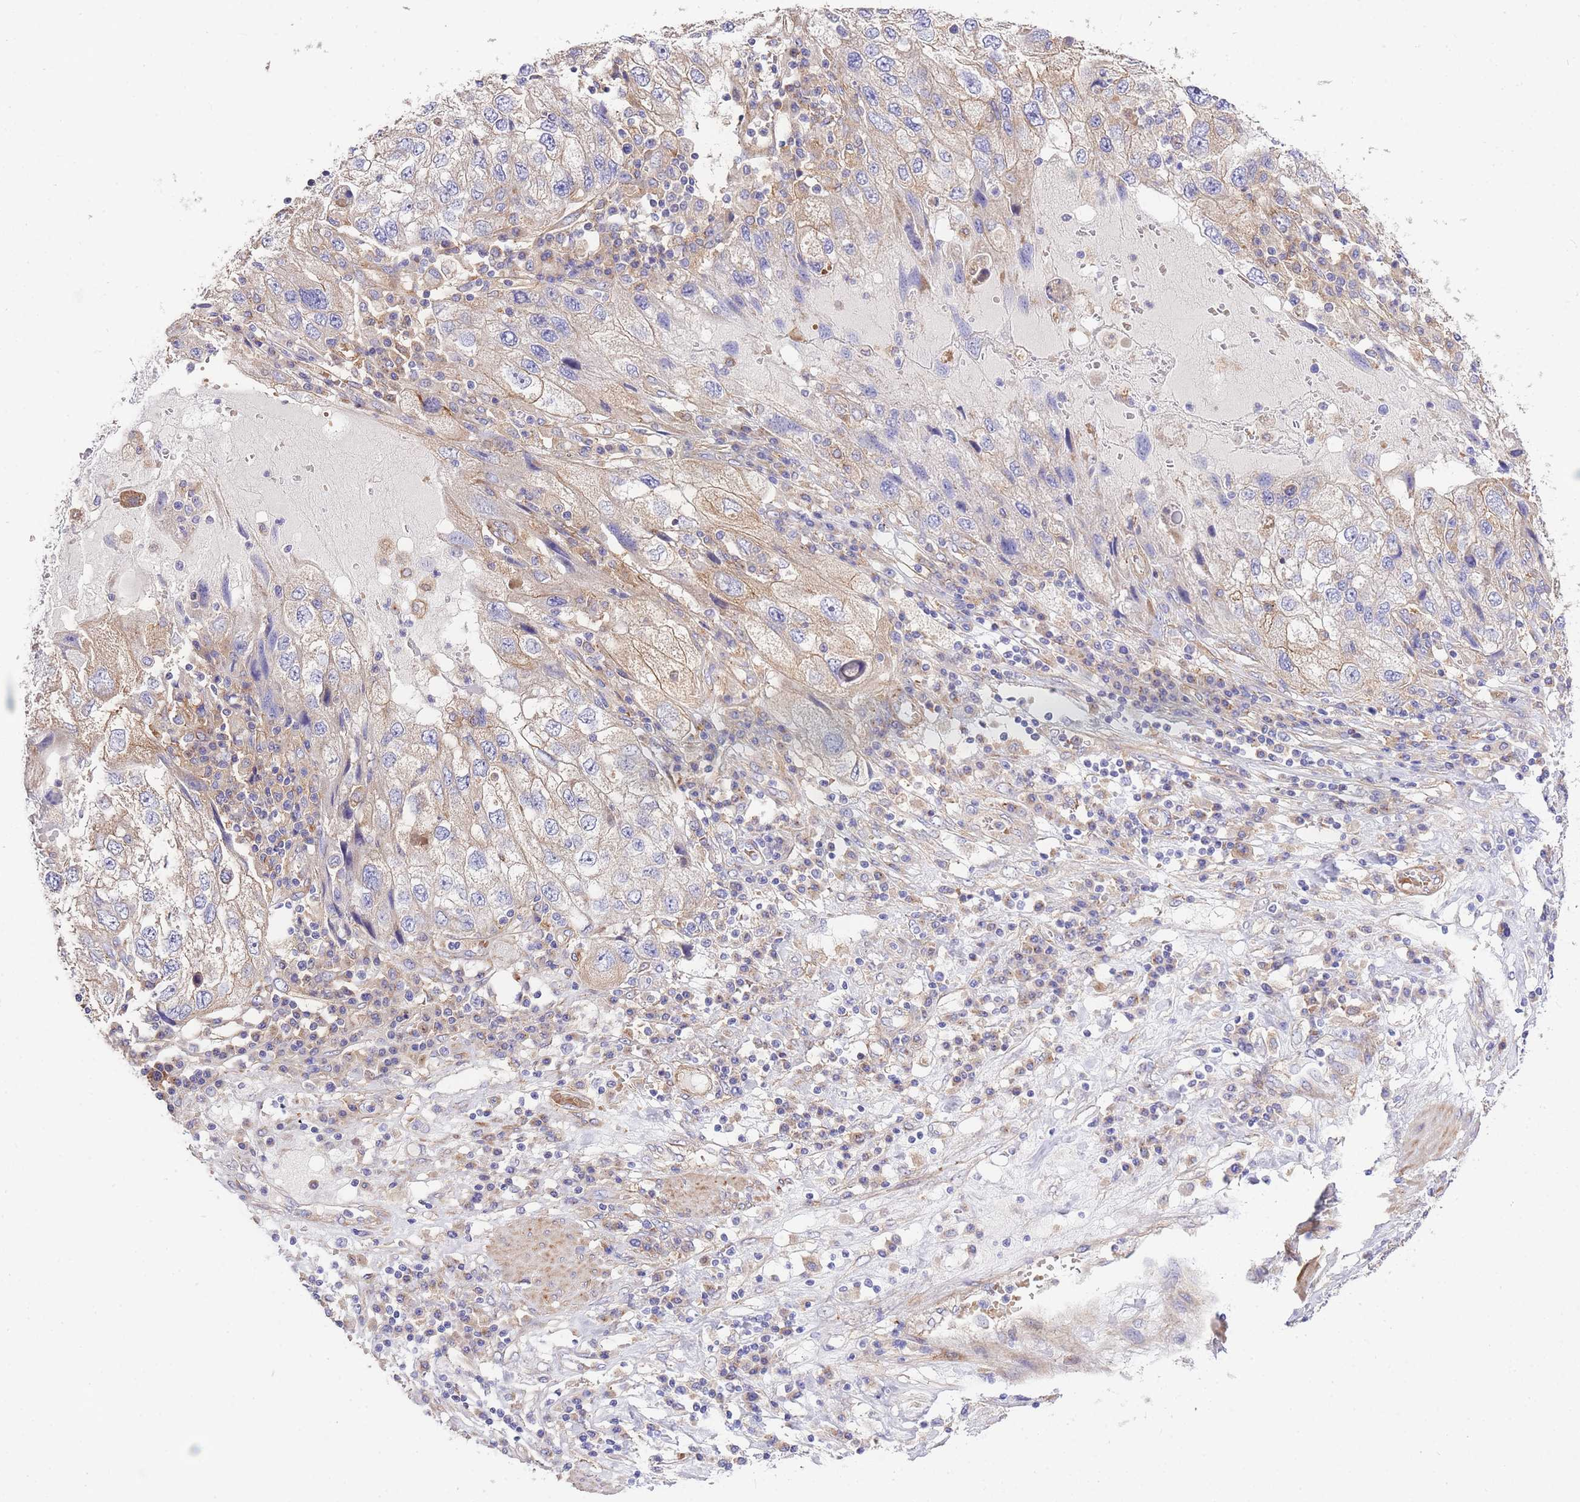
{"staining": {"intensity": "weak", "quantity": "25%-75%", "location": "cytoplasmic/membranous"}, "tissue": "endometrial cancer", "cell_type": "Tumor cells", "image_type": "cancer", "snomed": [{"axis": "morphology", "description": "Adenocarcinoma, NOS"}, {"axis": "topography", "description": "Endometrium"}], "caption": "This is an image of immunohistochemistry staining of endometrial adenocarcinoma, which shows weak positivity in the cytoplasmic/membranous of tumor cells.", "gene": "INSYN2B", "patient": {"sex": "female", "age": 49}}